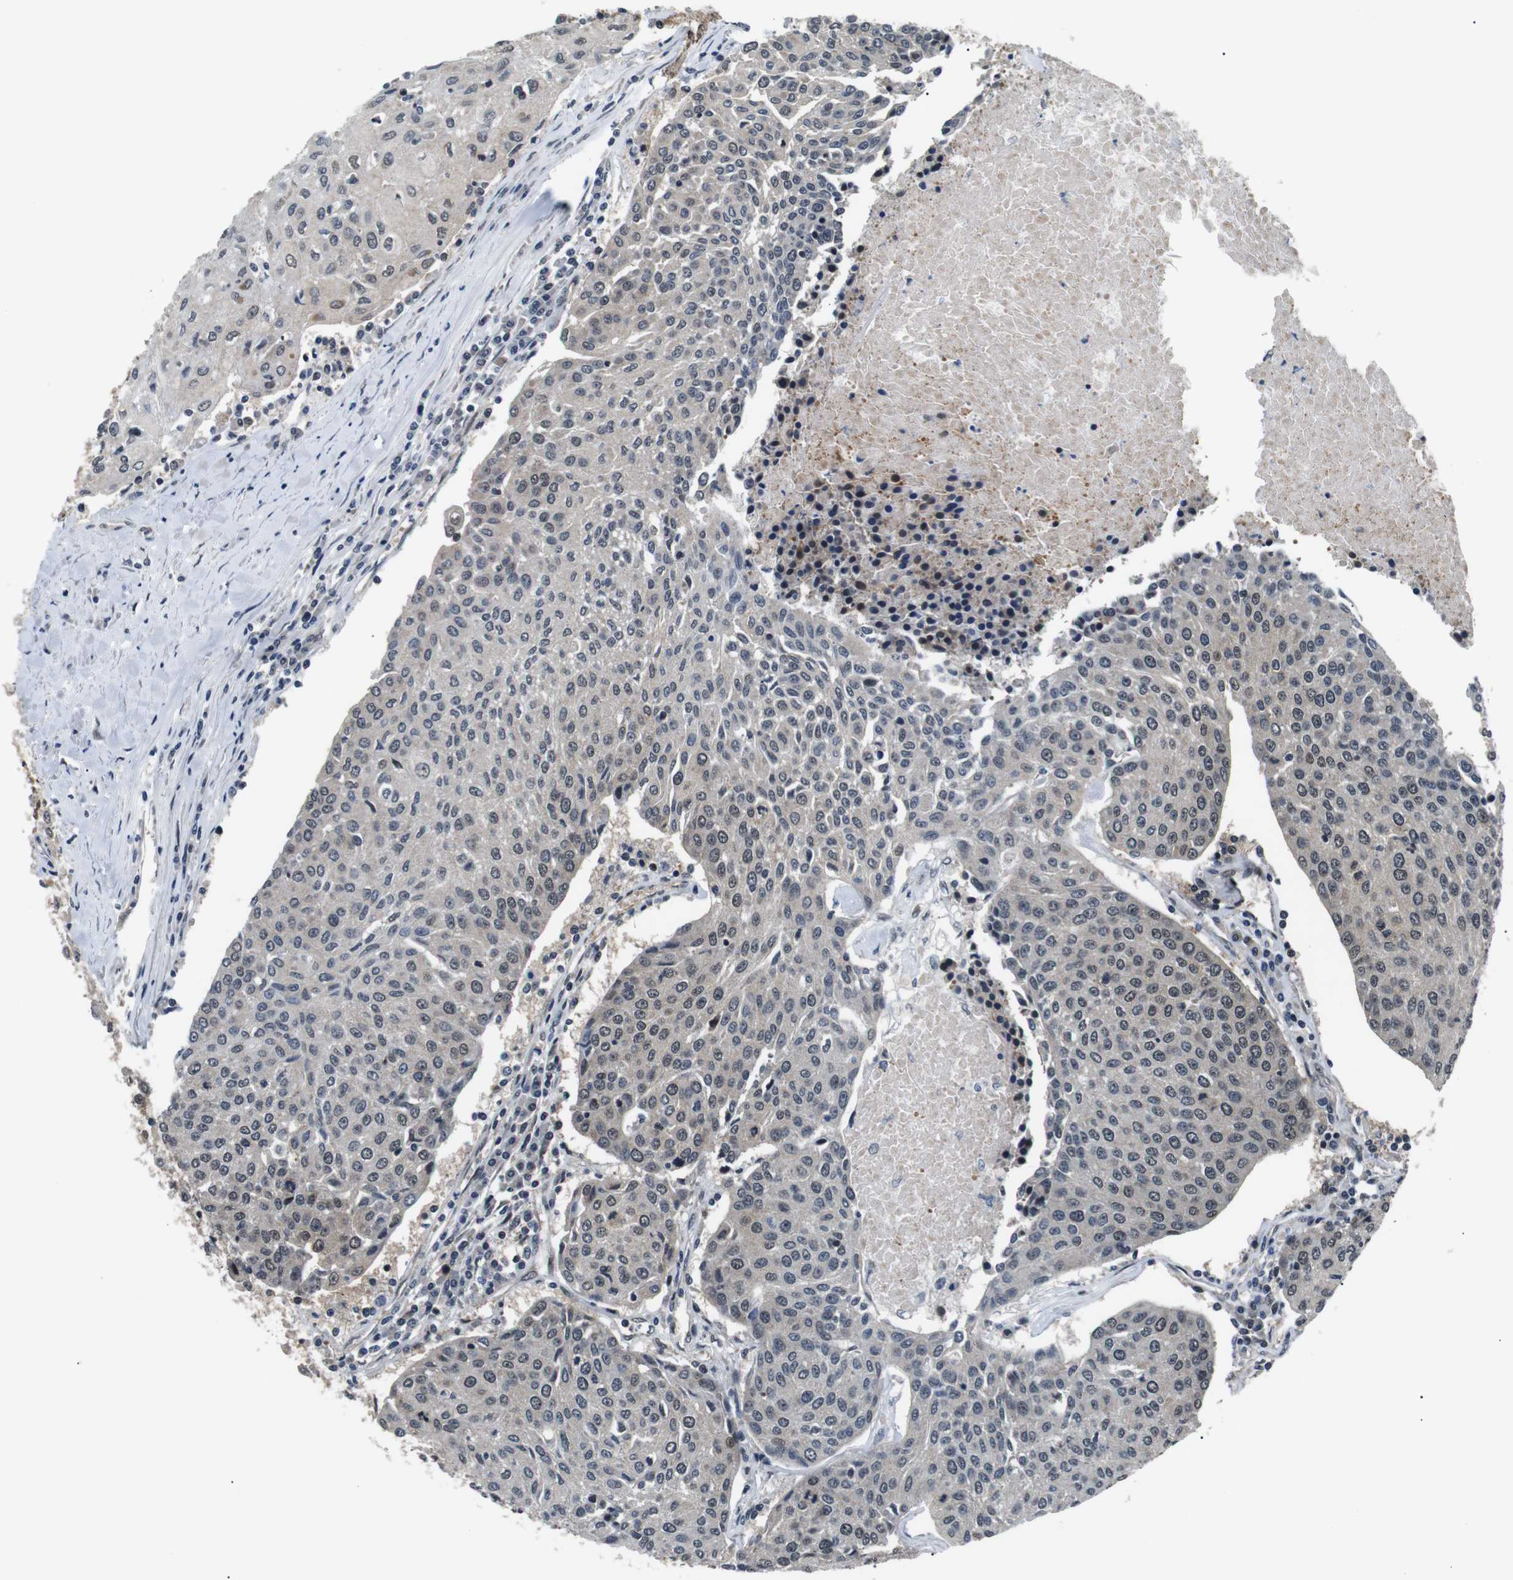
{"staining": {"intensity": "moderate", "quantity": "<25%", "location": "nuclear"}, "tissue": "urothelial cancer", "cell_type": "Tumor cells", "image_type": "cancer", "snomed": [{"axis": "morphology", "description": "Urothelial carcinoma, High grade"}, {"axis": "topography", "description": "Urinary bladder"}], "caption": "Immunohistochemical staining of high-grade urothelial carcinoma demonstrates low levels of moderate nuclear protein expression in approximately <25% of tumor cells. (Stains: DAB in brown, nuclei in blue, Microscopy: brightfield microscopy at high magnification).", "gene": "SKP1", "patient": {"sex": "female", "age": 85}}